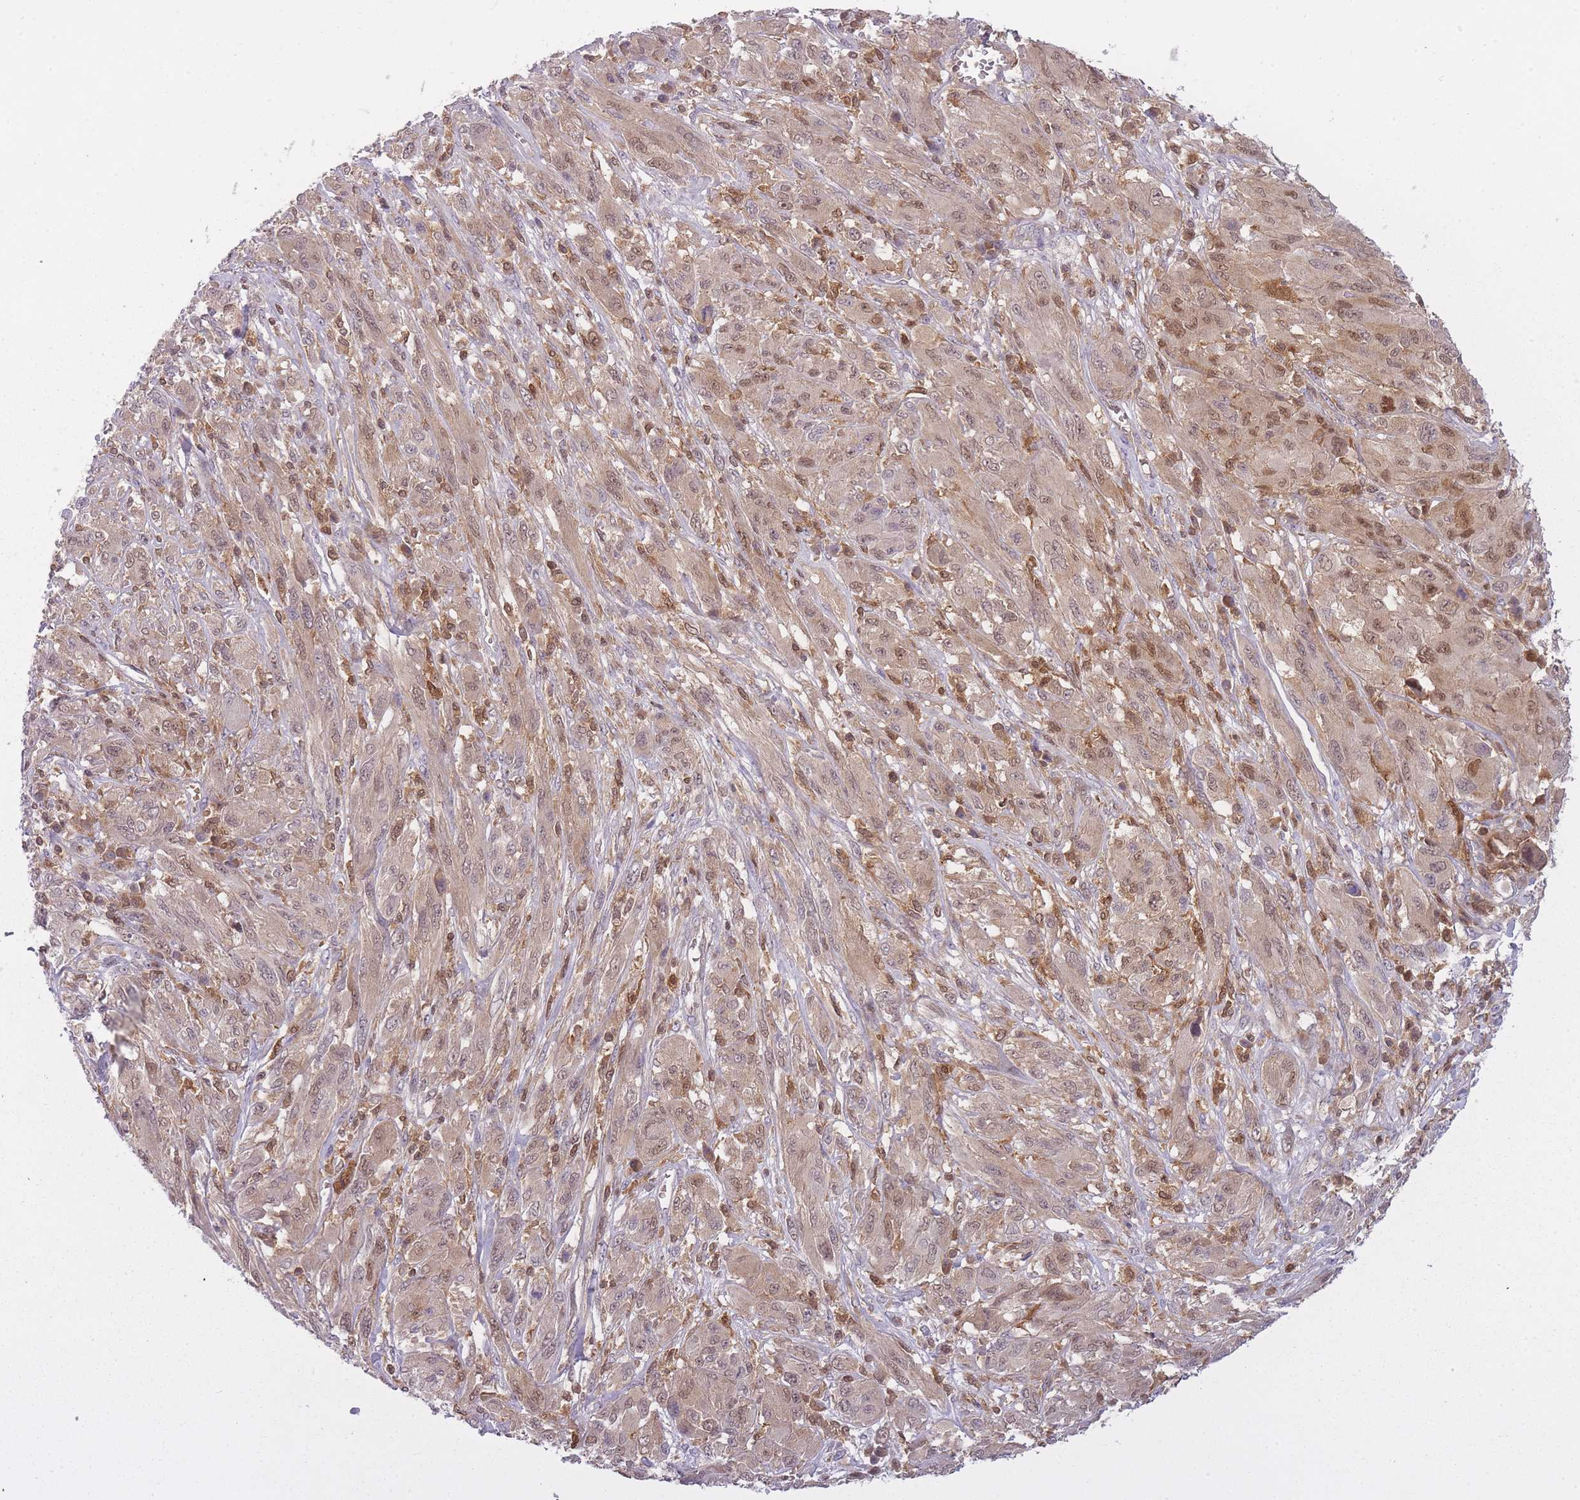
{"staining": {"intensity": "moderate", "quantity": ">75%", "location": "cytoplasmic/membranous,nuclear"}, "tissue": "melanoma", "cell_type": "Tumor cells", "image_type": "cancer", "snomed": [{"axis": "morphology", "description": "Malignant melanoma, NOS"}, {"axis": "topography", "description": "Skin"}], "caption": "Melanoma tissue exhibits moderate cytoplasmic/membranous and nuclear expression in about >75% of tumor cells, visualized by immunohistochemistry.", "gene": "CXorf38", "patient": {"sex": "female", "age": 91}}